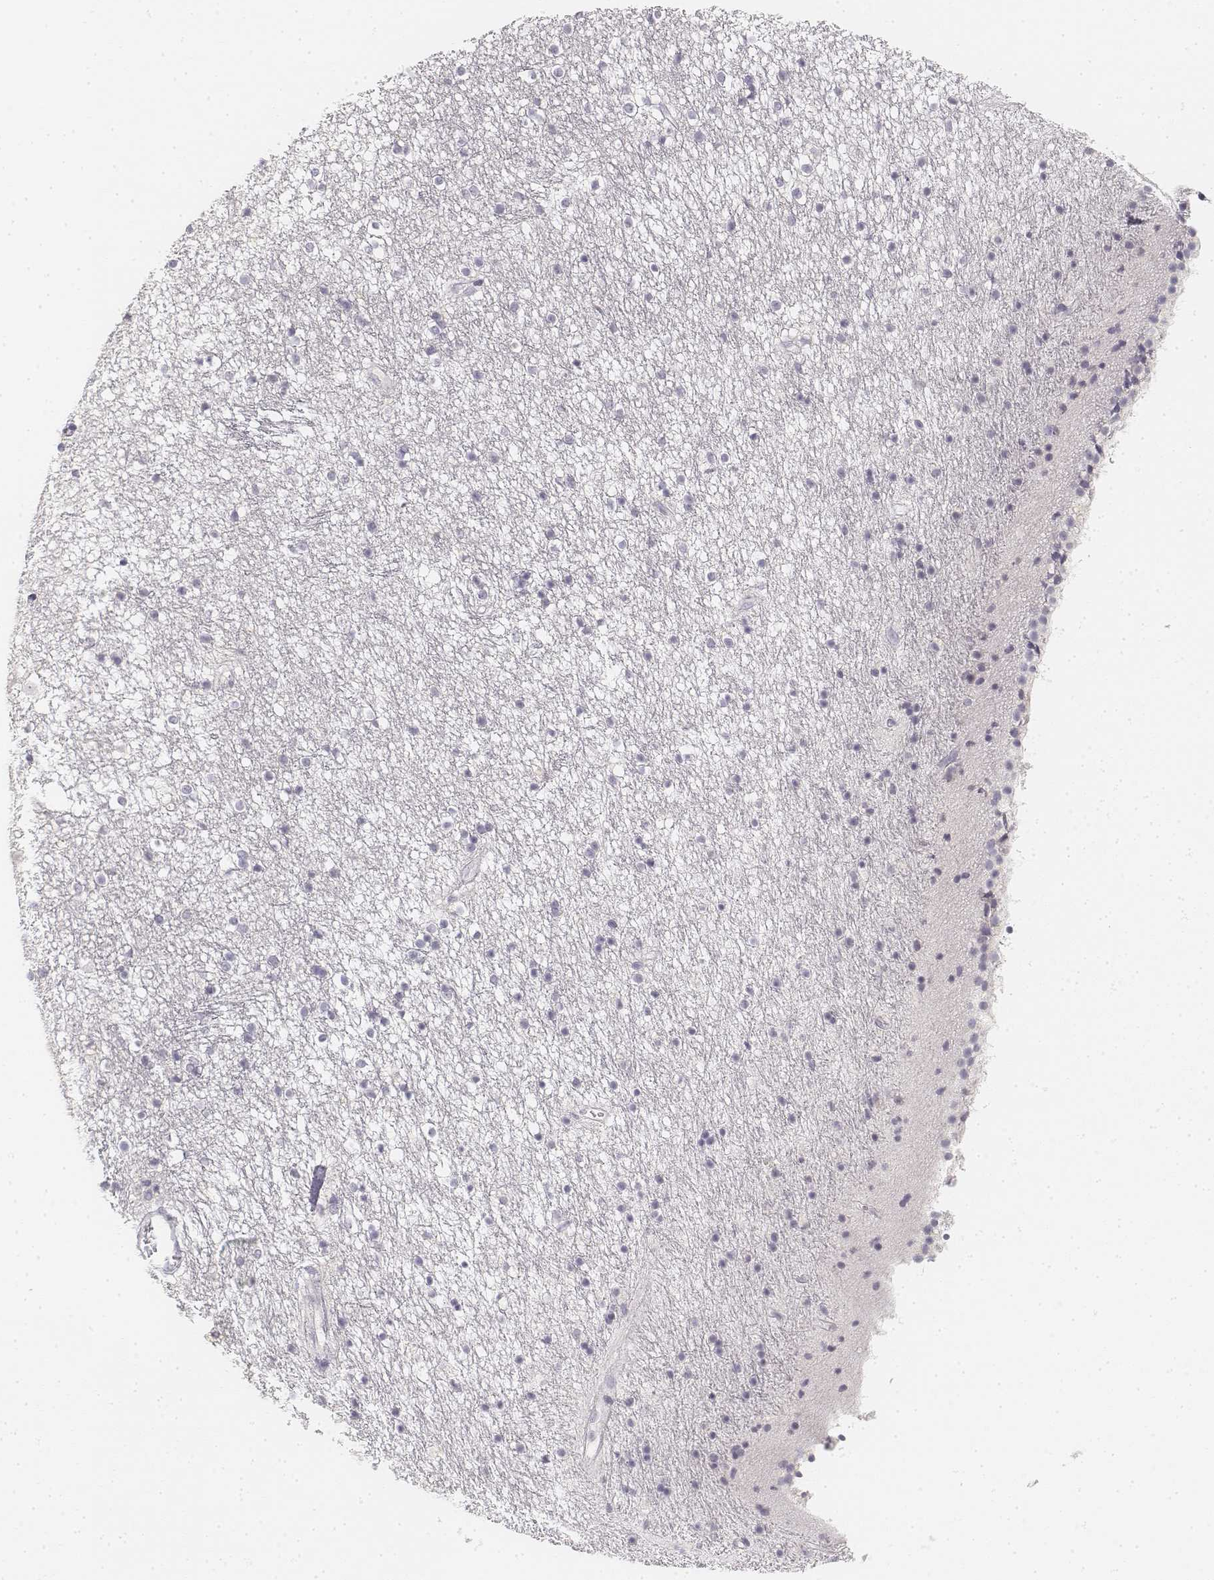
{"staining": {"intensity": "negative", "quantity": "none", "location": "none"}, "tissue": "caudate", "cell_type": "Glial cells", "image_type": "normal", "snomed": [{"axis": "morphology", "description": "Normal tissue, NOS"}, {"axis": "topography", "description": "Lateral ventricle wall"}], "caption": "High power microscopy histopathology image of an immunohistochemistry photomicrograph of benign caudate, revealing no significant positivity in glial cells. (Brightfield microscopy of DAB immunohistochemistry (IHC) at high magnification).", "gene": "DSG4", "patient": {"sex": "female", "age": 71}}